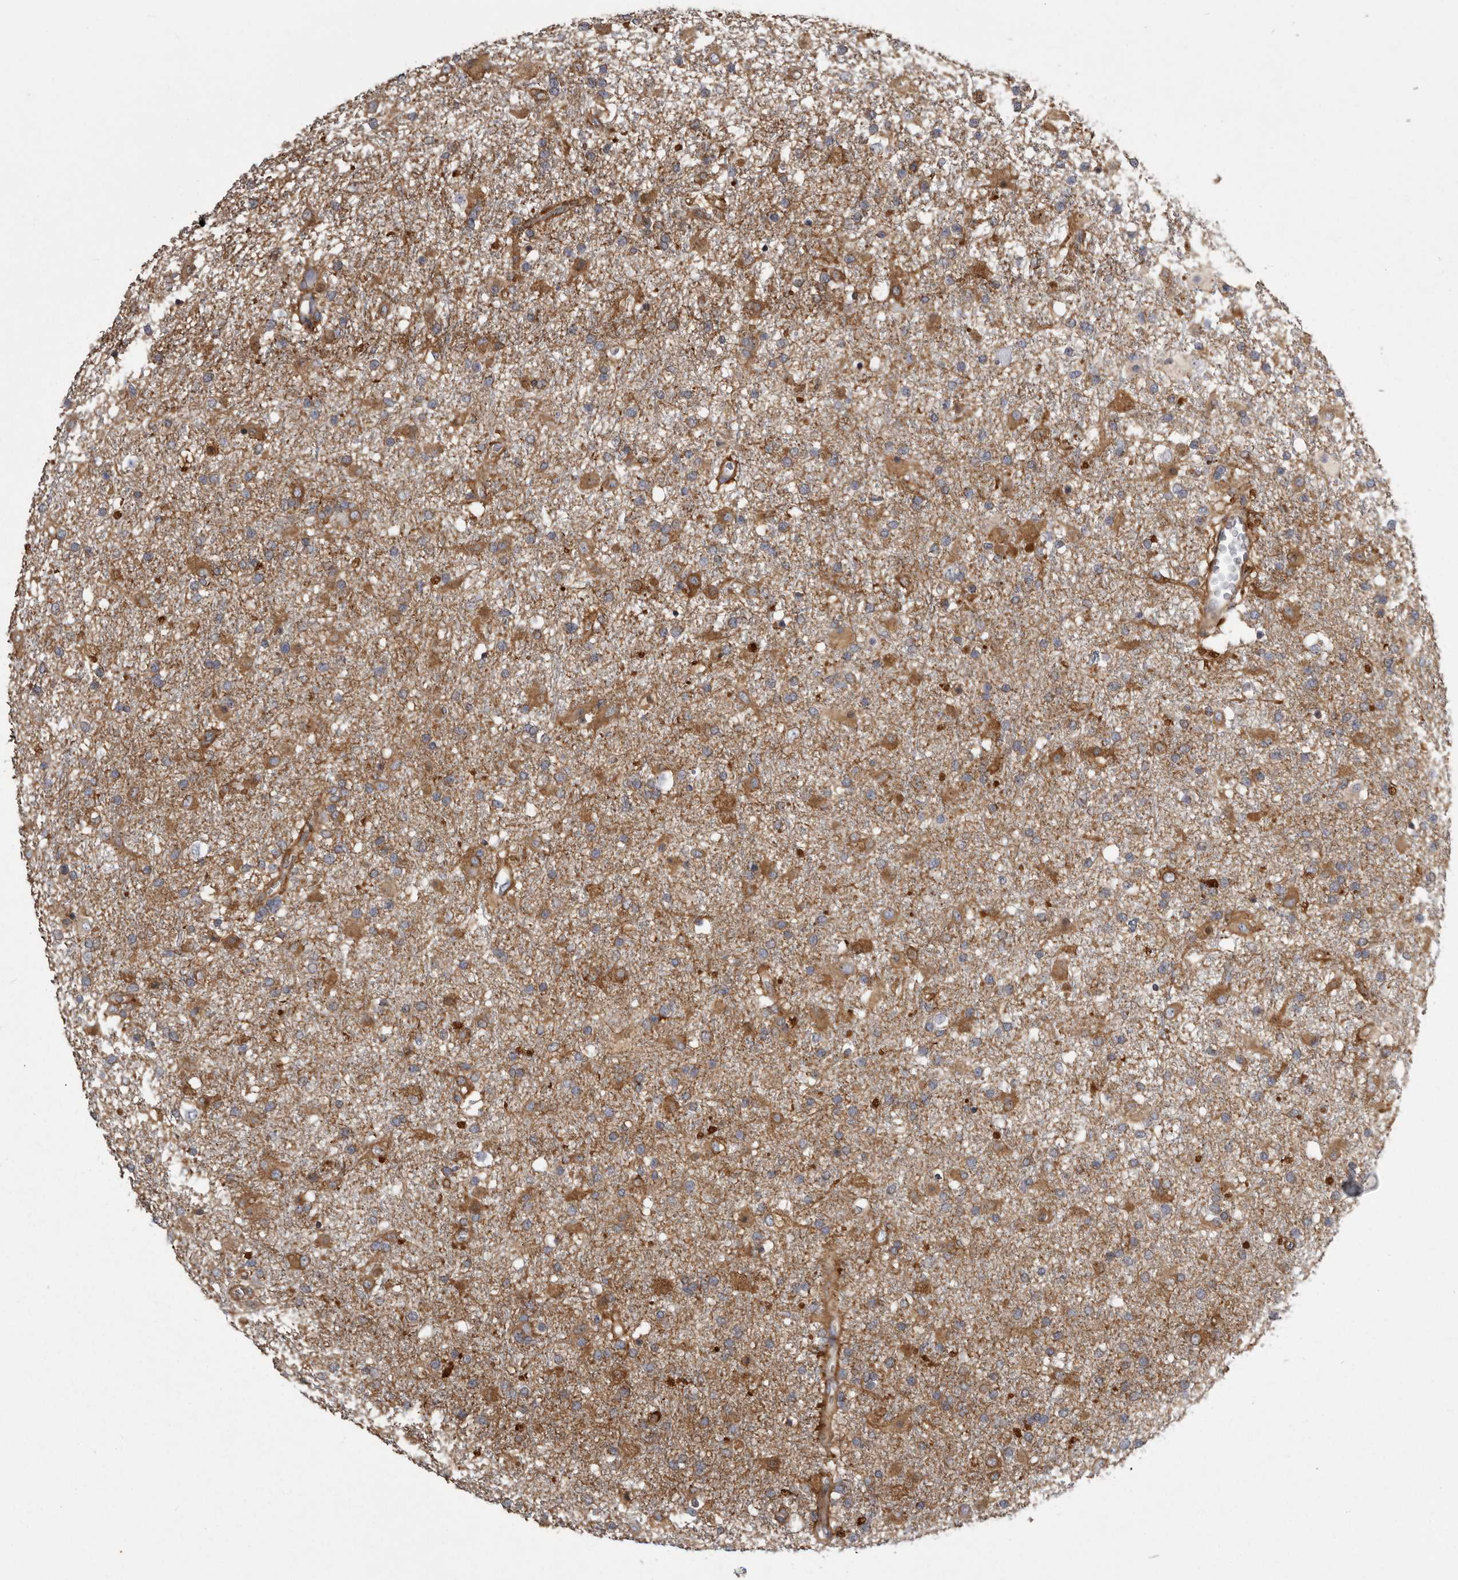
{"staining": {"intensity": "moderate", "quantity": ">75%", "location": "cytoplasmic/membranous"}, "tissue": "glioma", "cell_type": "Tumor cells", "image_type": "cancer", "snomed": [{"axis": "morphology", "description": "Glioma, malignant, Low grade"}, {"axis": "topography", "description": "Brain"}], "caption": "The micrograph exhibits a brown stain indicating the presence of a protein in the cytoplasmic/membranous of tumor cells in malignant glioma (low-grade). (DAB (3,3'-diaminobenzidine) = brown stain, brightfield microscopy at high magnification).", "gene": "ENAH", "patient": {"sex": "male", "age": 65}}